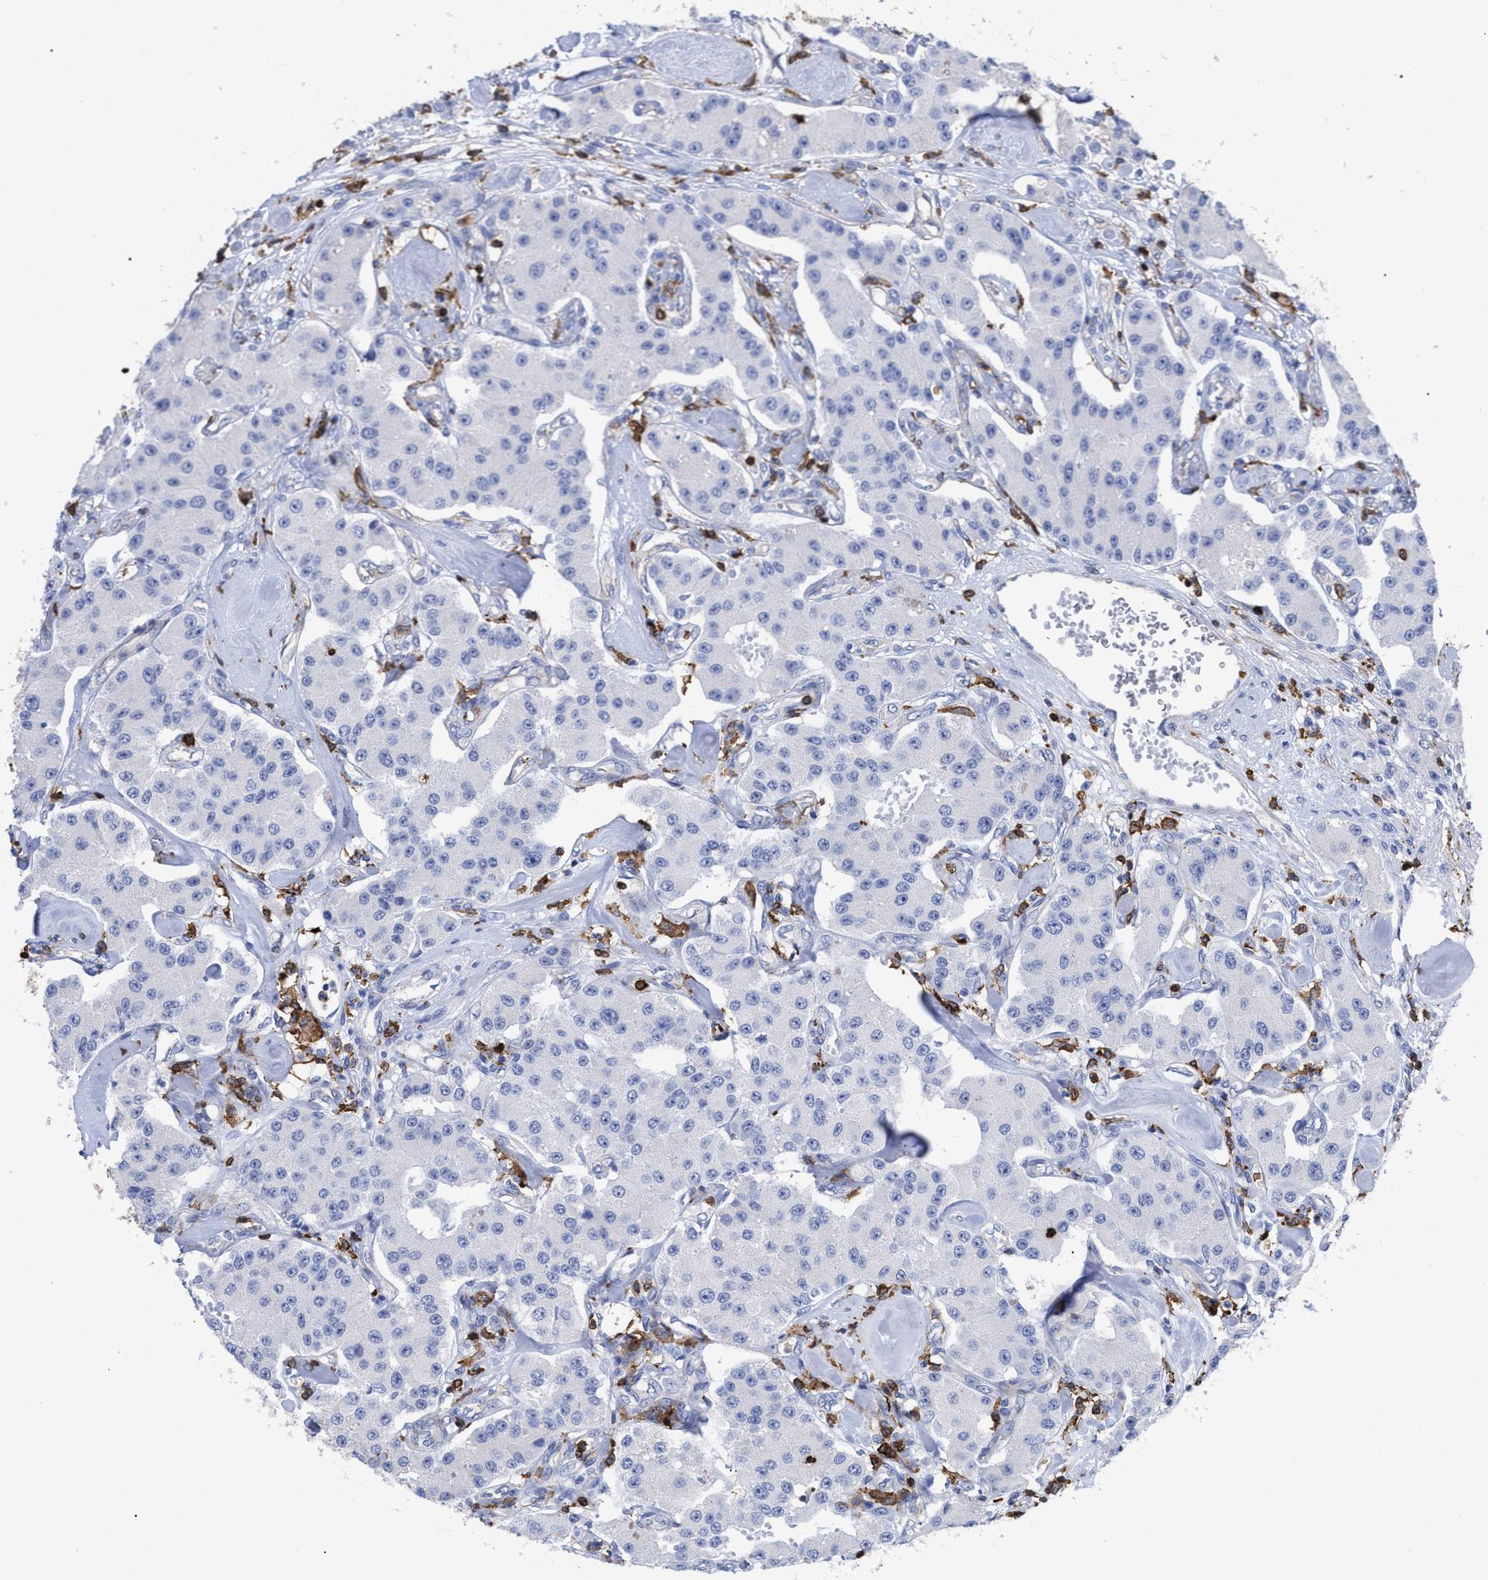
{"staining": {"intensity": "negative", "quantity": "none", "location": "none"}, "tissue": "carcinoid", "cell_type": "Tumor cells", "image_type": "cancer", "snomed": [{"axis": "morphology", "description": "Carcinoid, malignant, NOS"}, {"axis": "topography", "description": "Pancreas"}], "caption": "This is an immunohistochemistry histopathology image of carcinoid. There is no positivity in tumor cells.", "gene": "HCLS1", "patient": {"sex": "male", "age": 41}}